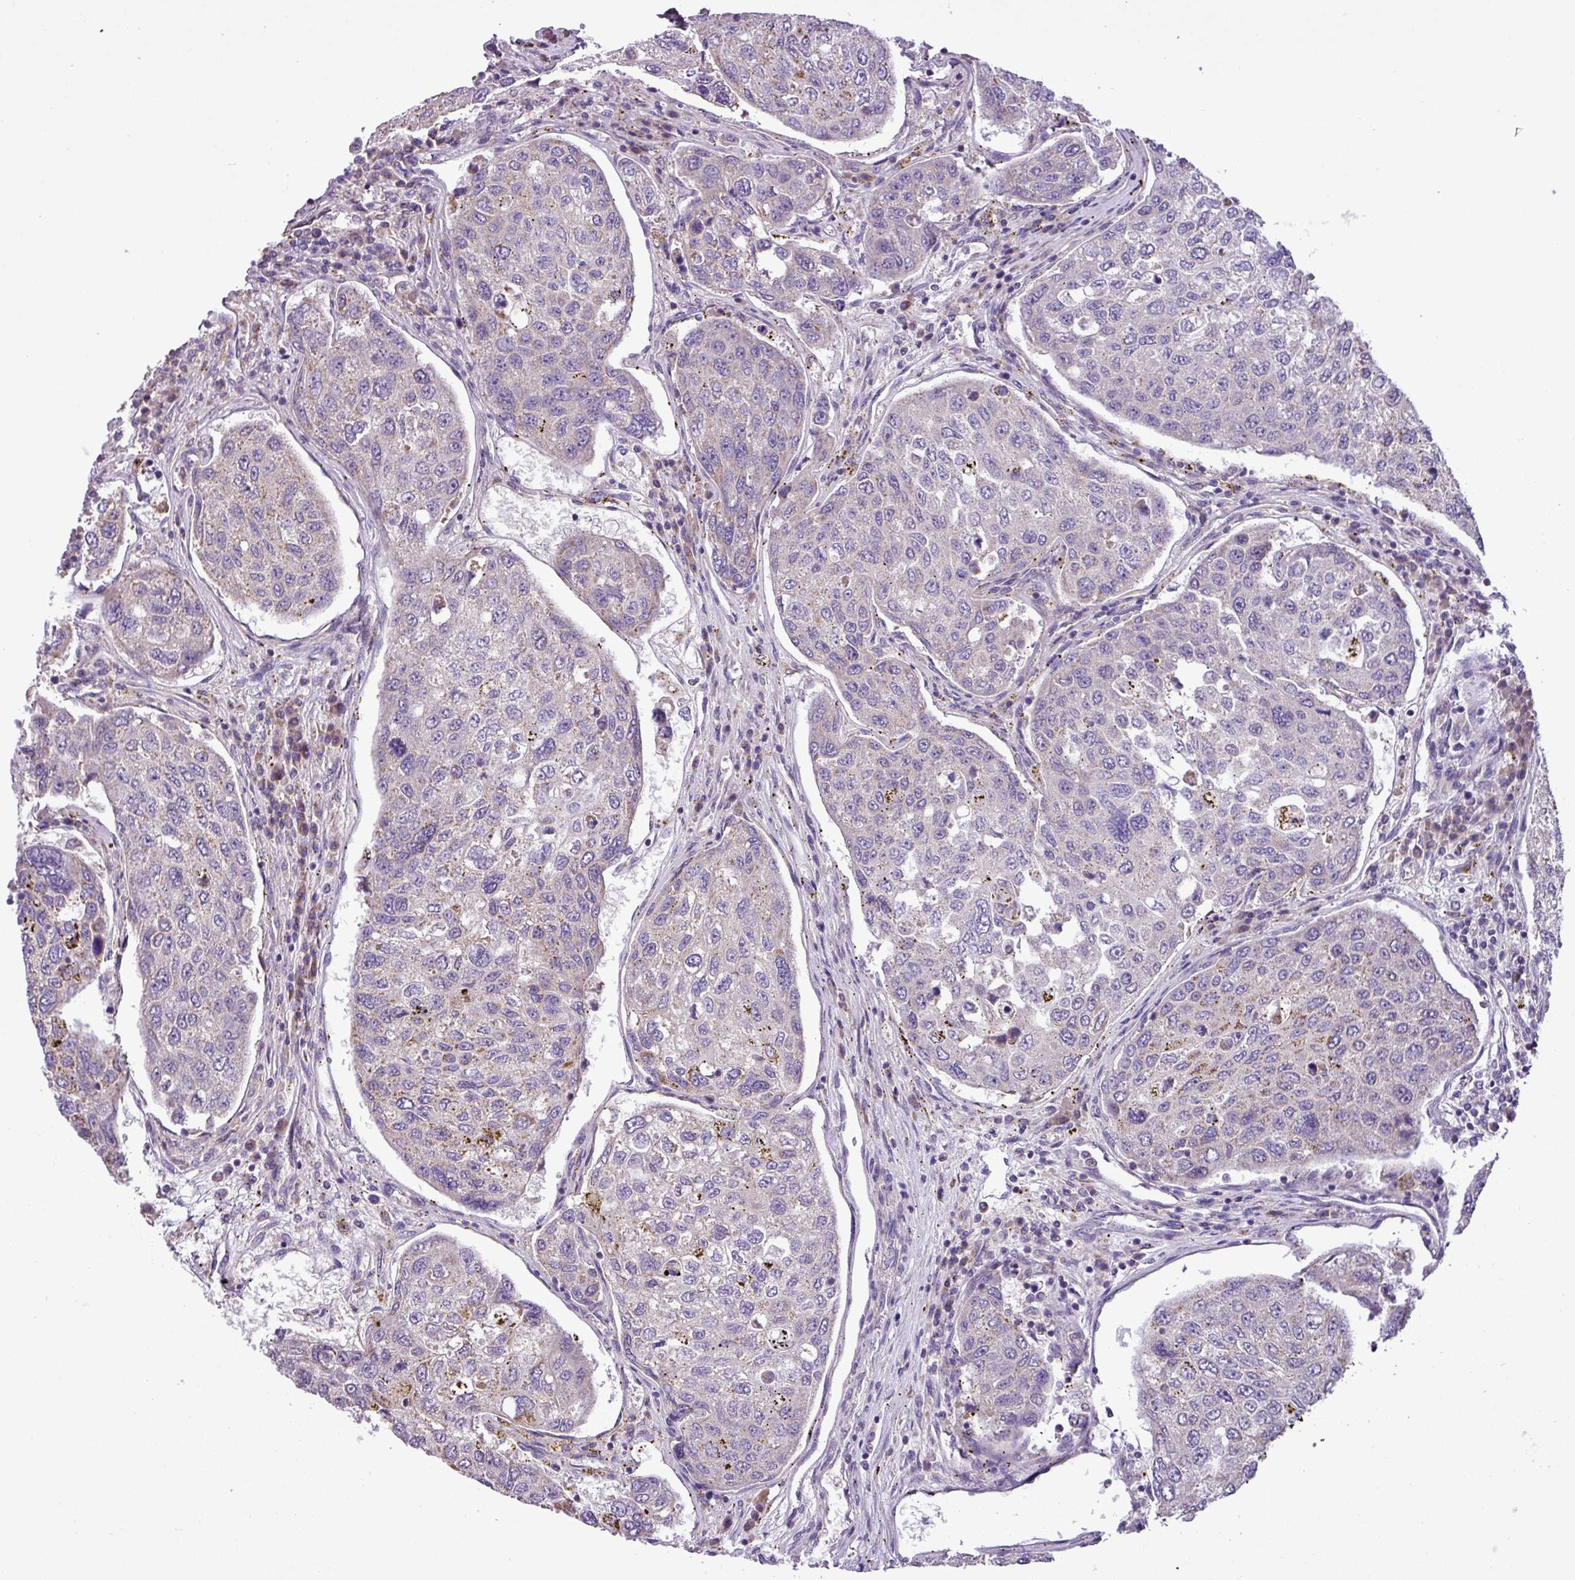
{"staining": {"intensity": "moderate", "quantity": "<25%", "location": "cytoplasmic/membranous"}, "tissue": "urothelial cancer", "cell_type": "Tumor cells", "image_type": "cancer", "snomed": [{"axis": "morphology", "description": "Urothelial carcinoma, High grade"}, {"axis": "topography", "description": "Lymph node"}, {"axis": "topography", "description": "Urinary bladder"}], "caption": "A histopathology image showing moderate cytoplasmic/membranous positivity in approximately <25% of tumor cells in urothelial cancer, as visualized by brown immunohistochemical staining.", "gene": "FAM183A", "patient": {"sex": "male", "age": 51}}